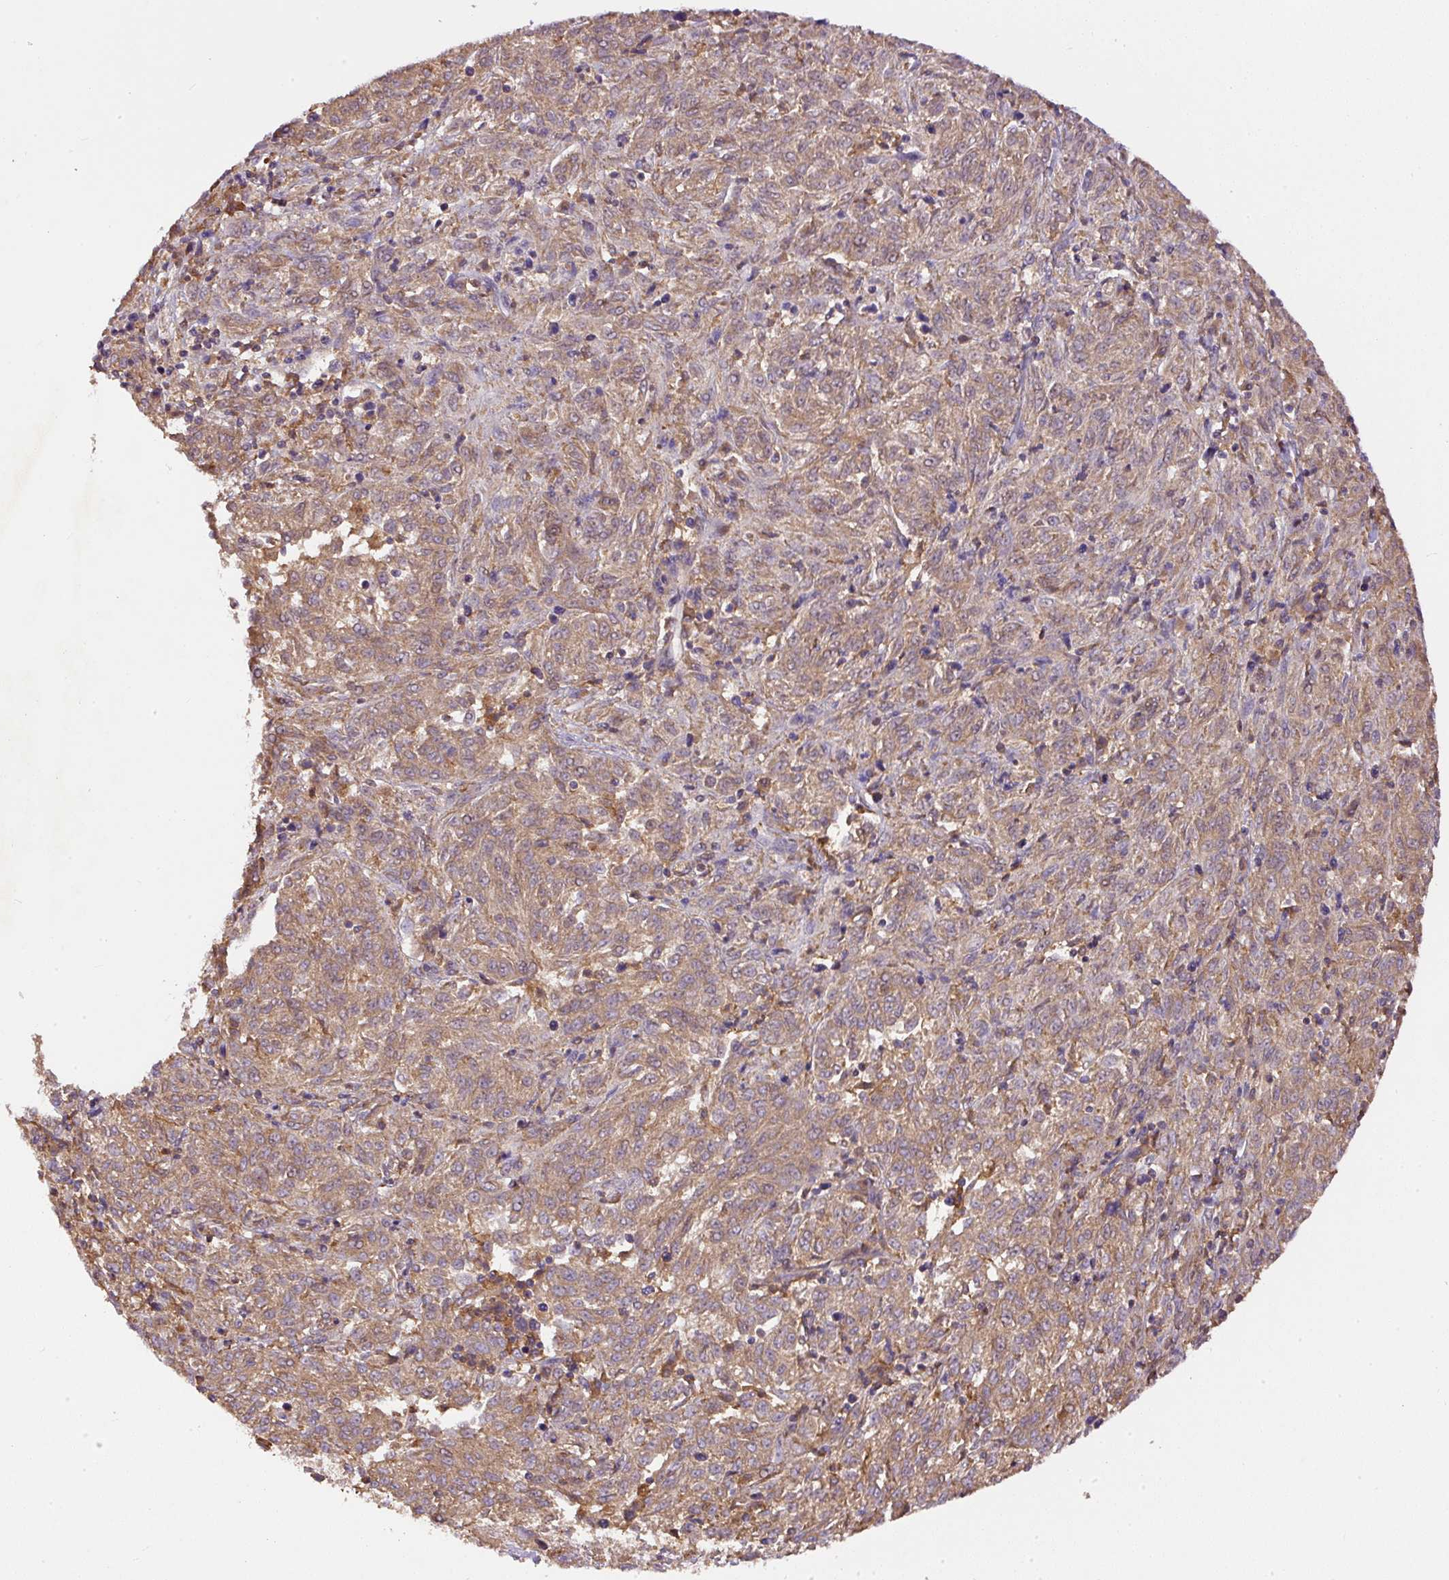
{"staining": {"intensity": "moderate", "quantity": ">75%", "location": "cytoplasmic/membranous"}, "tissue": "melanoma", "cell_type": "Tumor cells", "image_type": "cancer", "snomed": [{"axis": "morphology", "description": "Malignant melanoma, NOS"}, {"axis": "topography", "description": "Skin"}], "caption": "About >75% of tumor cells in malignant melanoma display moderate cytoplasmic/membranous protein expression as visualized by brown immunohistochemical staining.", "gene": "DAPK1", "patient": {"sex": "female", "age": 72}}